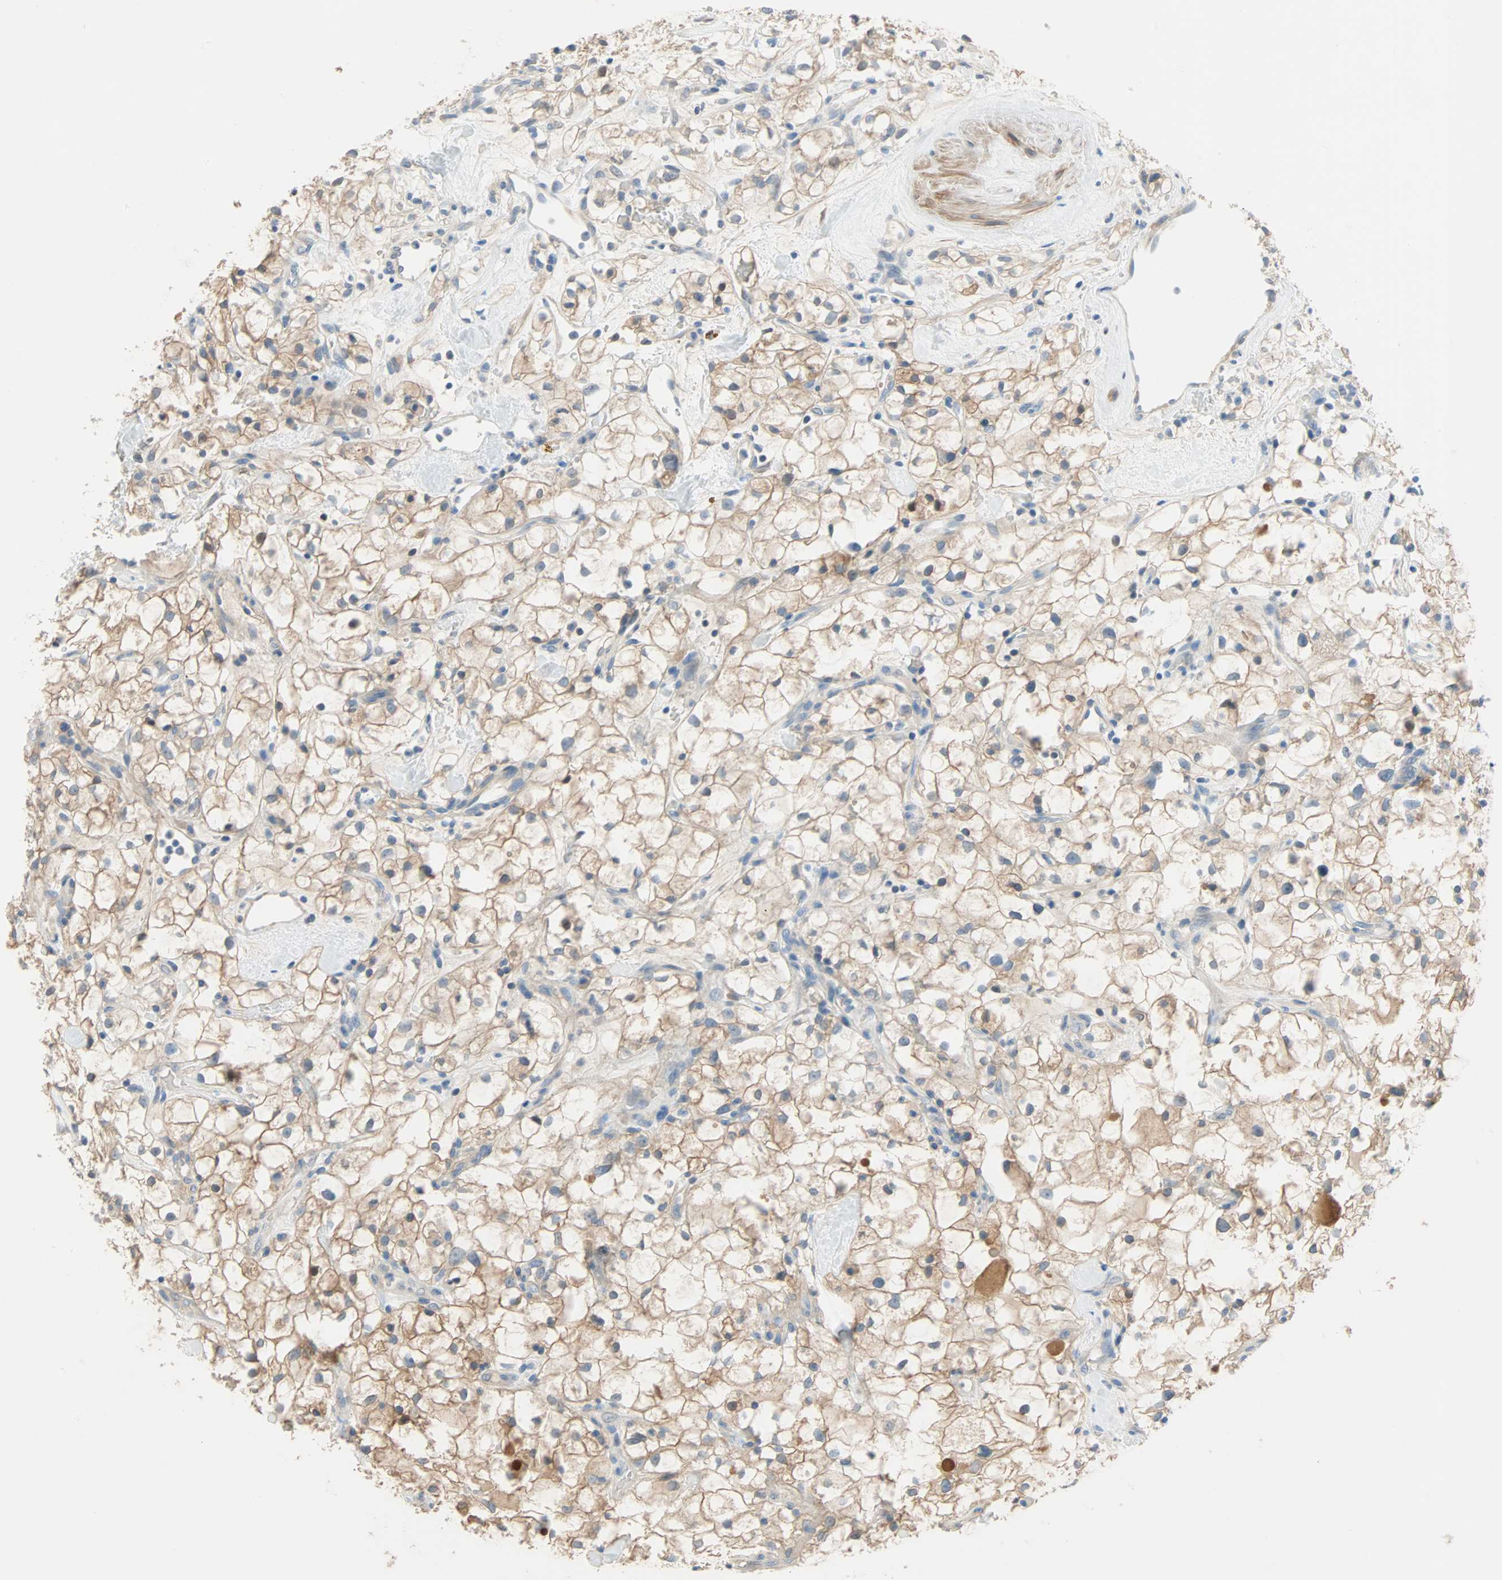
{"staining": {"intensity": "moderate", "quantity": ">75%", "location": "cytoplasmic/membranous"}, "tissue": "renal cancer", "cell_type": "Tumor cells", "image_type": "cancer", "snomed": [{"axis": "morphology", "description": "Adenocarcinoma, NOS"}, {"axis": "topography", "description": "Kidney"}], "caption": "Renal cancer stained with a protein marker displays moderate staining in tumor cells.", "gene": "TNFRSF12A", "patient": {"sex": "female", "age": 60}}